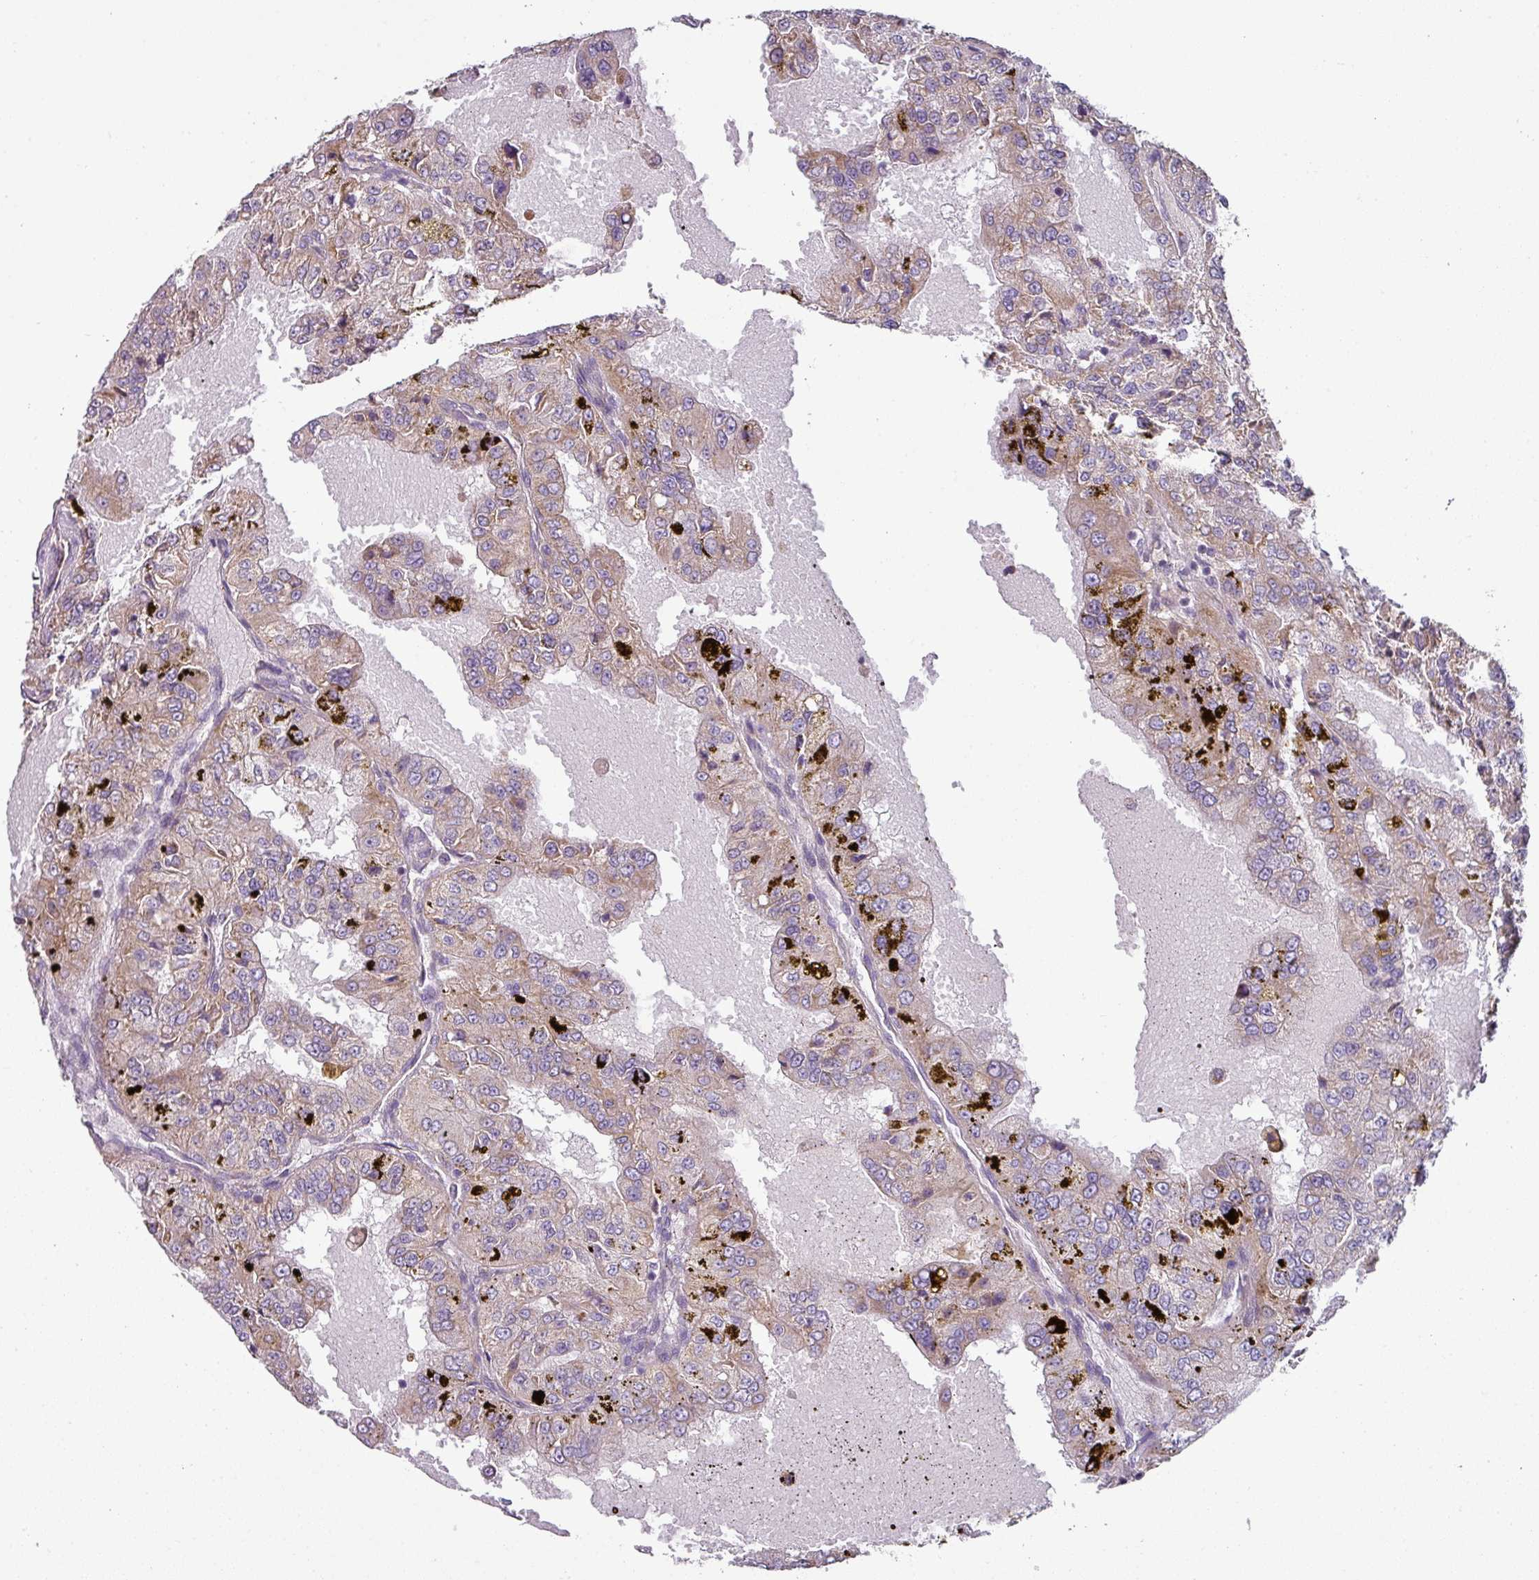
{"staining": {"intensity": "moderate", "quantity": ">75%", "location": "cytoplasmic/membranous"}, "tissue": "renal cancer", "cell_type": "Tumor cells", "image_type": "cancer", "snomed": [{"axis": "morphology", "description": "Adenocarcinoma, NOS"}, {"axis": "topography", "description": "Kidney"}], "caption": "Renal adenocarcinoma stained with DAB immunohistochemistry exhibits medium levels of moderate cytoplasmic/membranous expression in approximately >75% of tumor cells. Using DAB (brown) and hematoxylin (blue) stains, captured at high magnification using brightfield microscopy.", "gene": "LRRC9", "patient": {"sex": "female", "age": 63}}